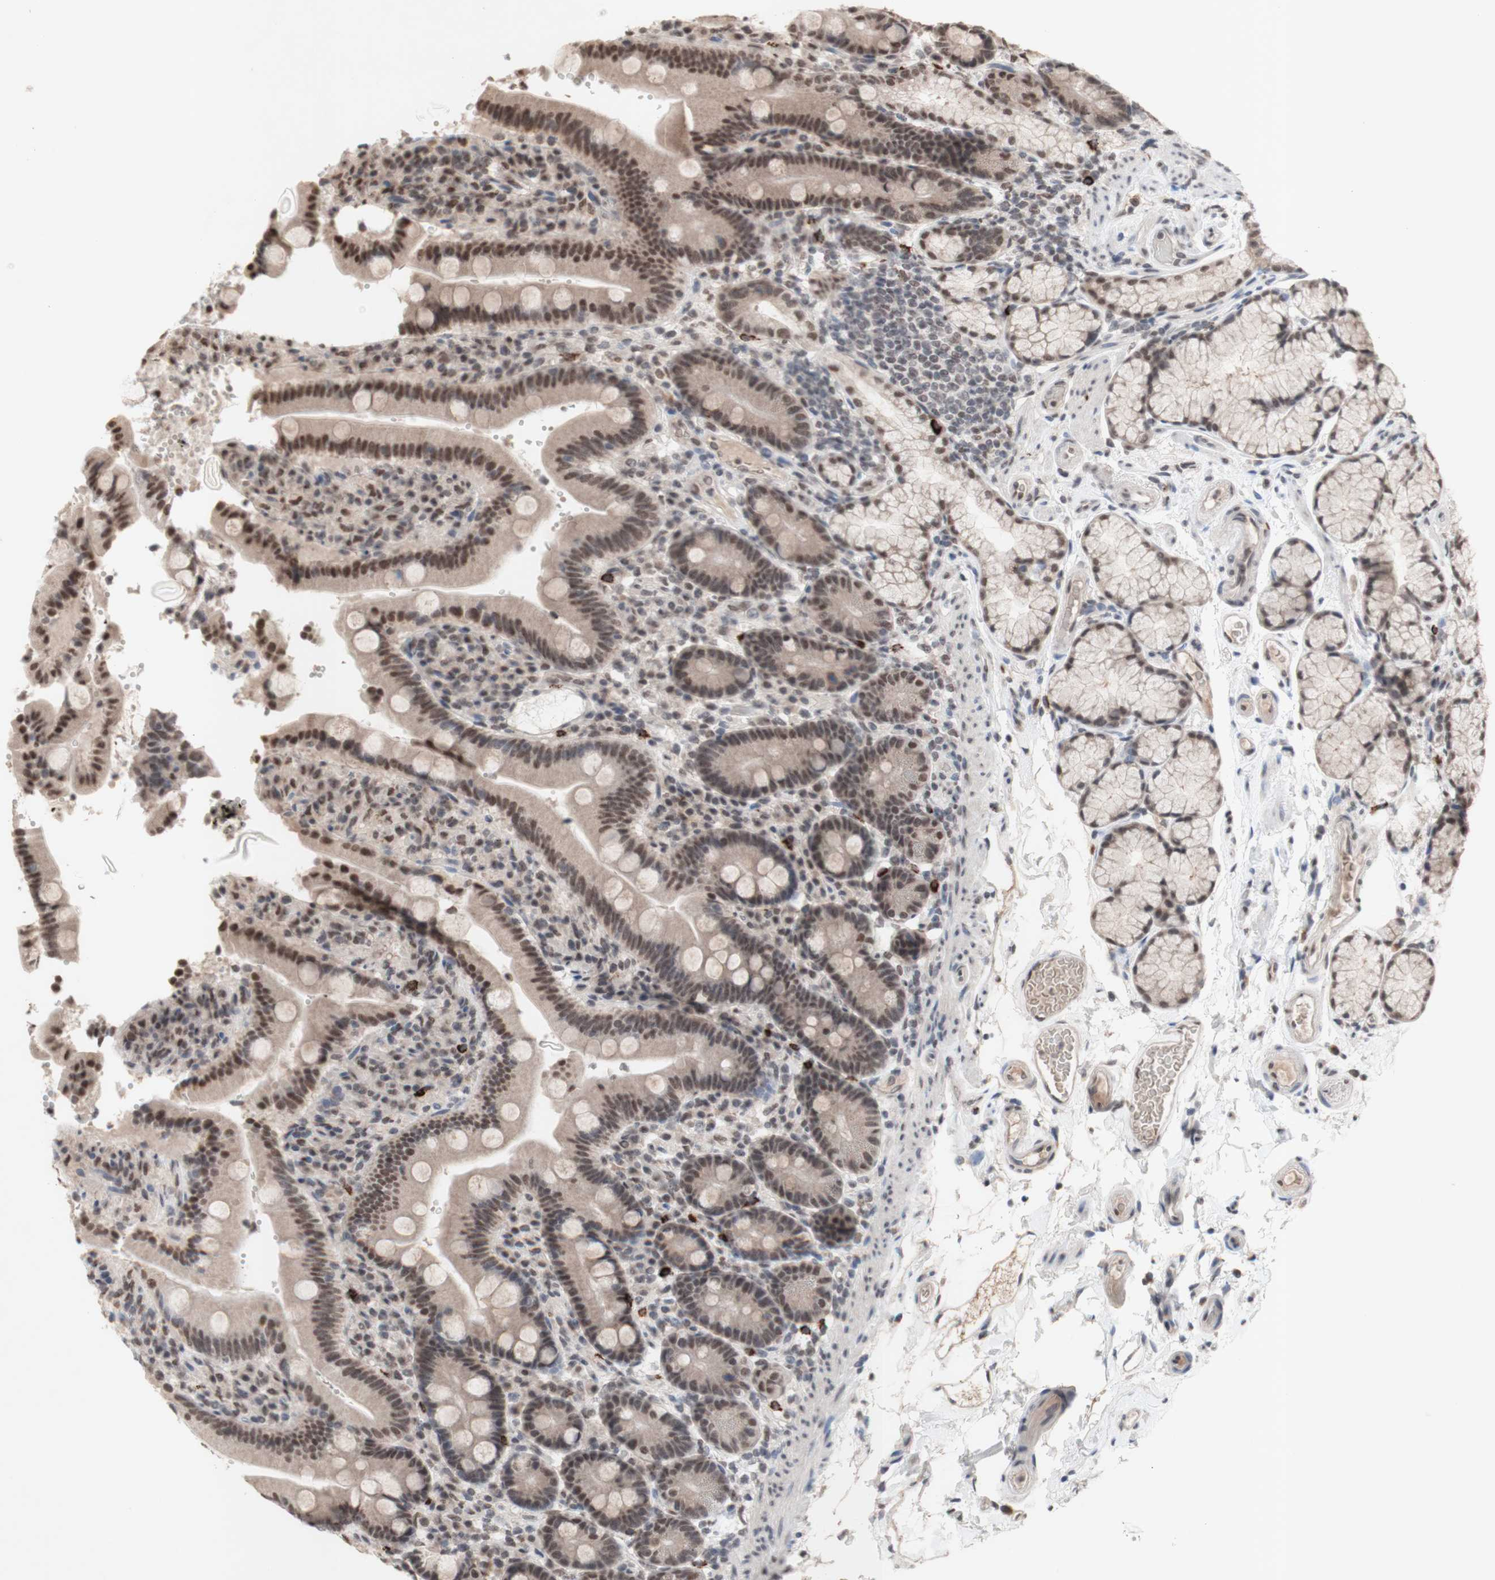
{"staining": {"intensity": "moderate", "quantity": ">75%", "location": "nuclear"}, "tissue": "duodenum", "cell_type": "Glandular cells", "image_type": "normal", "snomed": [{"axis": "morphology", "description": "Normal tissue, NOS"}, {"axis": "topography", "description": "Small intestine, NOS"}], "caption": "Normal duodenum demonstrates moderate nuclear staining in about >75% of glandular cells, visualized by immunohistochemistry.", "gene": "SFPQ", "patient": {"sex": "female", "age": 71}}